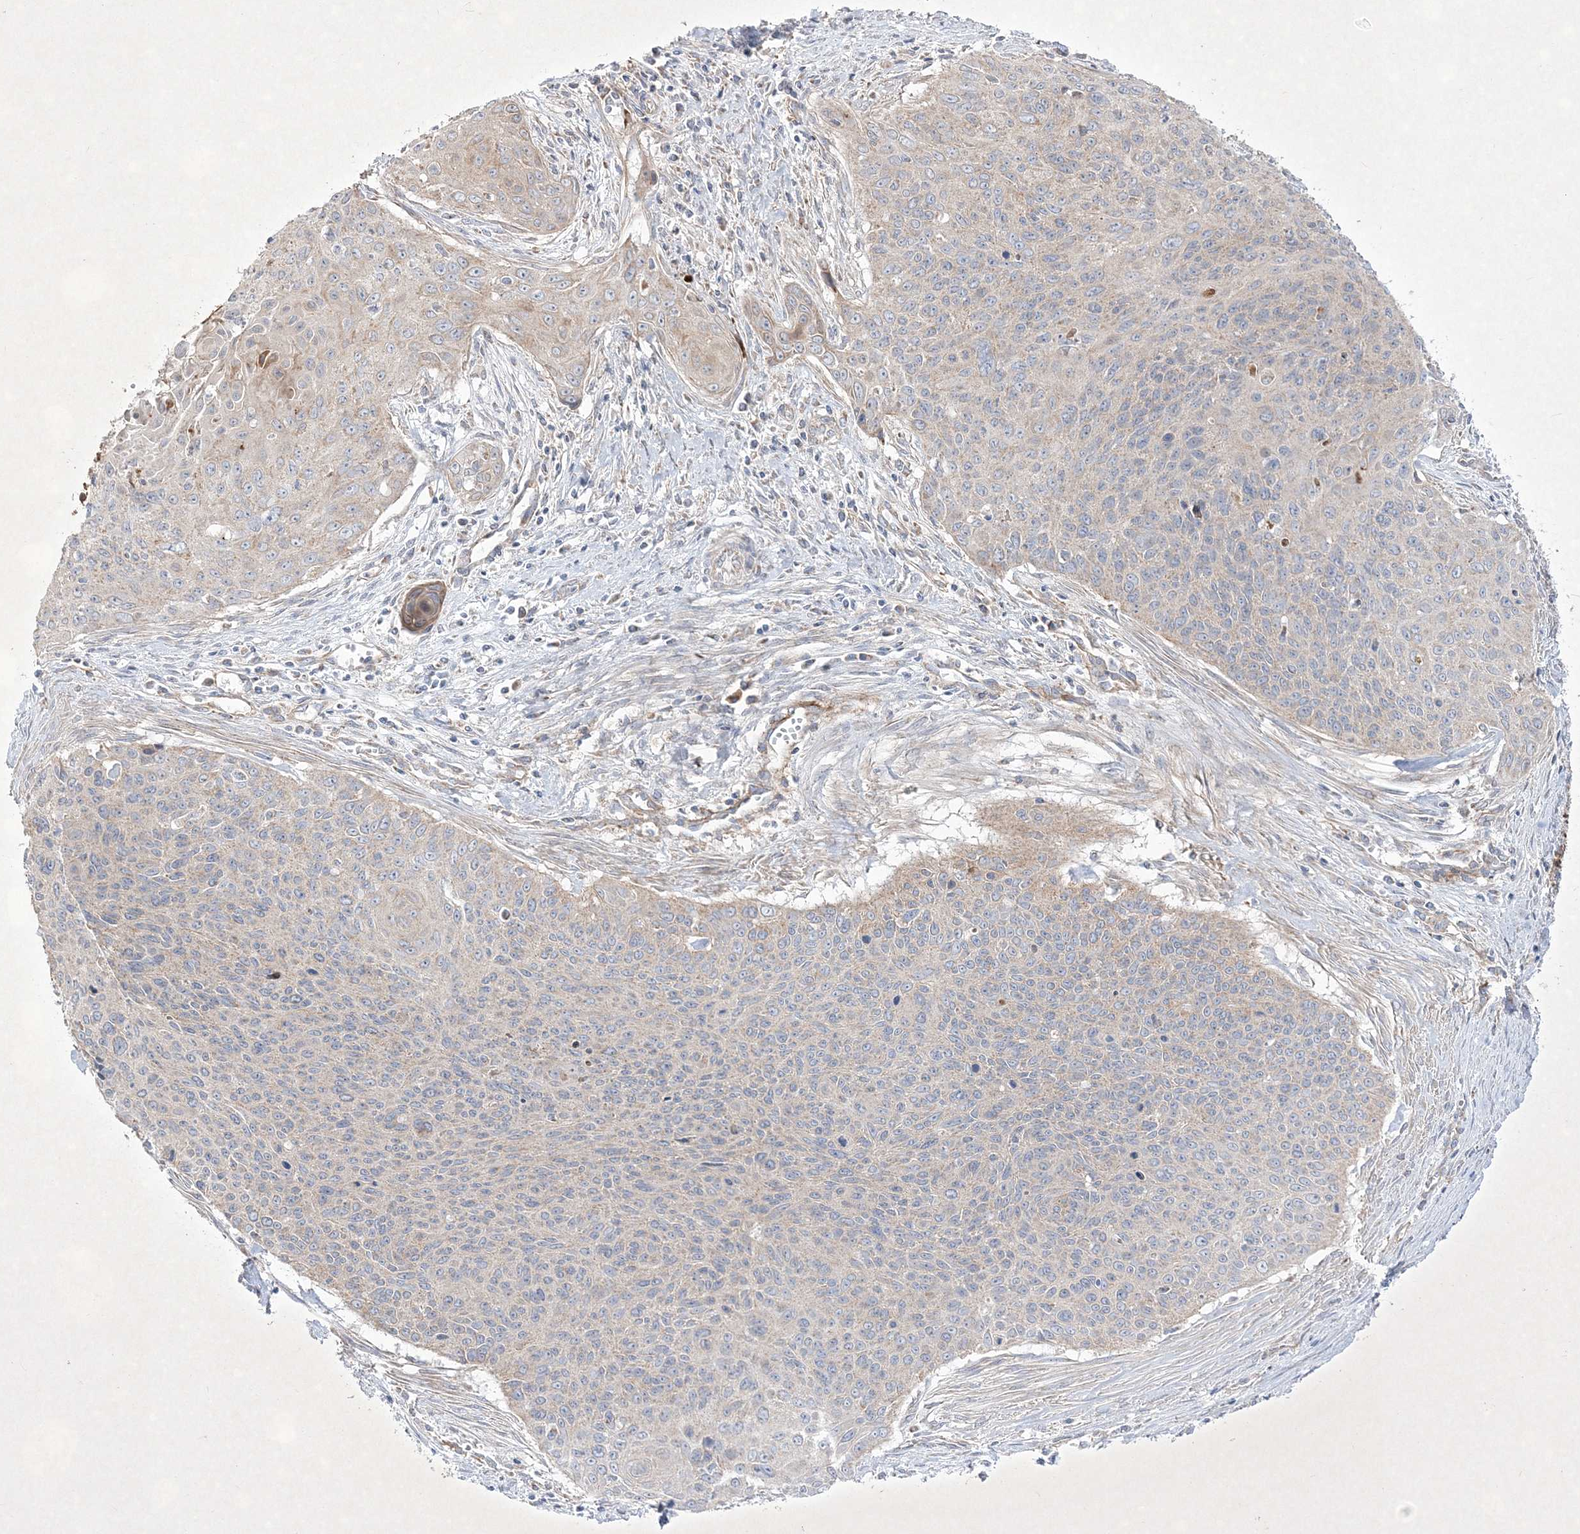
{"staining": {"intensity": "weak", "quantity": "25%-75%", "location": "cytoplasmic/membranous"}, "tissue": "cervical cancer", "cell_type": "Tumor cells", "image_type": "cancer", "snomed": [{"axis": "morphology", "description": "Squamous cell carcinoma, NOS"}, {"axis": "topography", "description": "Cervix"}], "caption": "An immunohistochemistry (IHC) histopathology image of neoplastic tissue is shown. Protein staining in brown highlights weak cytoplasmic/membranous positivity in cervical cancer within tumor cells.", "gene": "RICTOR", "patient": {"sex": "female", "age": 55}}